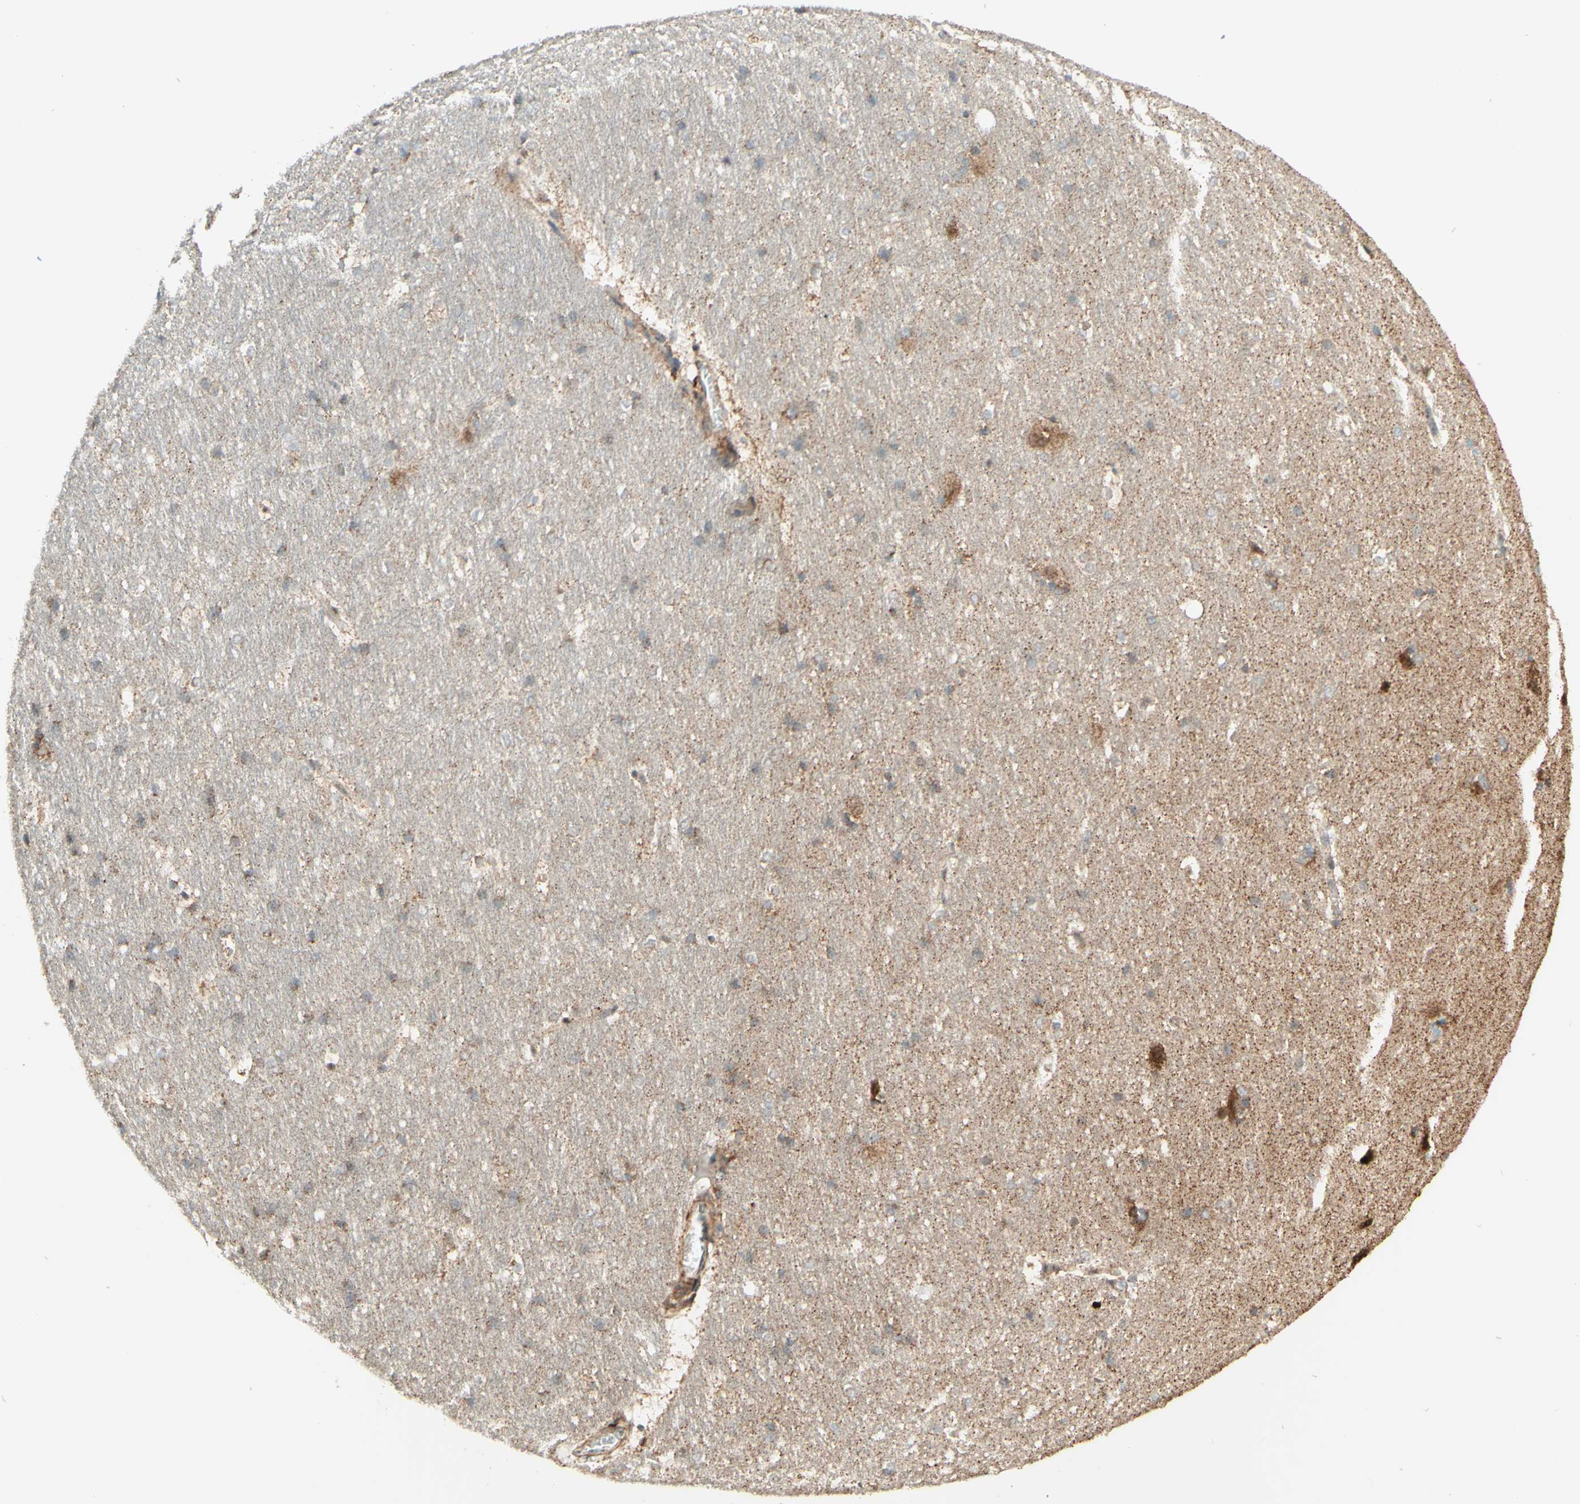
{"staining": {"intensity": "negative", "quantity": "none", "location": "none"}, "tissue": "hippocampus", "cell_type": "Glial cells", "image_type": "normal", "snomed": [{"axis": "morphology", "description": "Normal tissue, NOS"}, {"axis": "topography", "description": "Hippocampus"}], "caption": "This is an immunohistochemistry histopathology image of normal hippocampus. There is no staining in glial cells.", "gene": "DHRS3", "patient": {"sex": "female", "age": 19}}